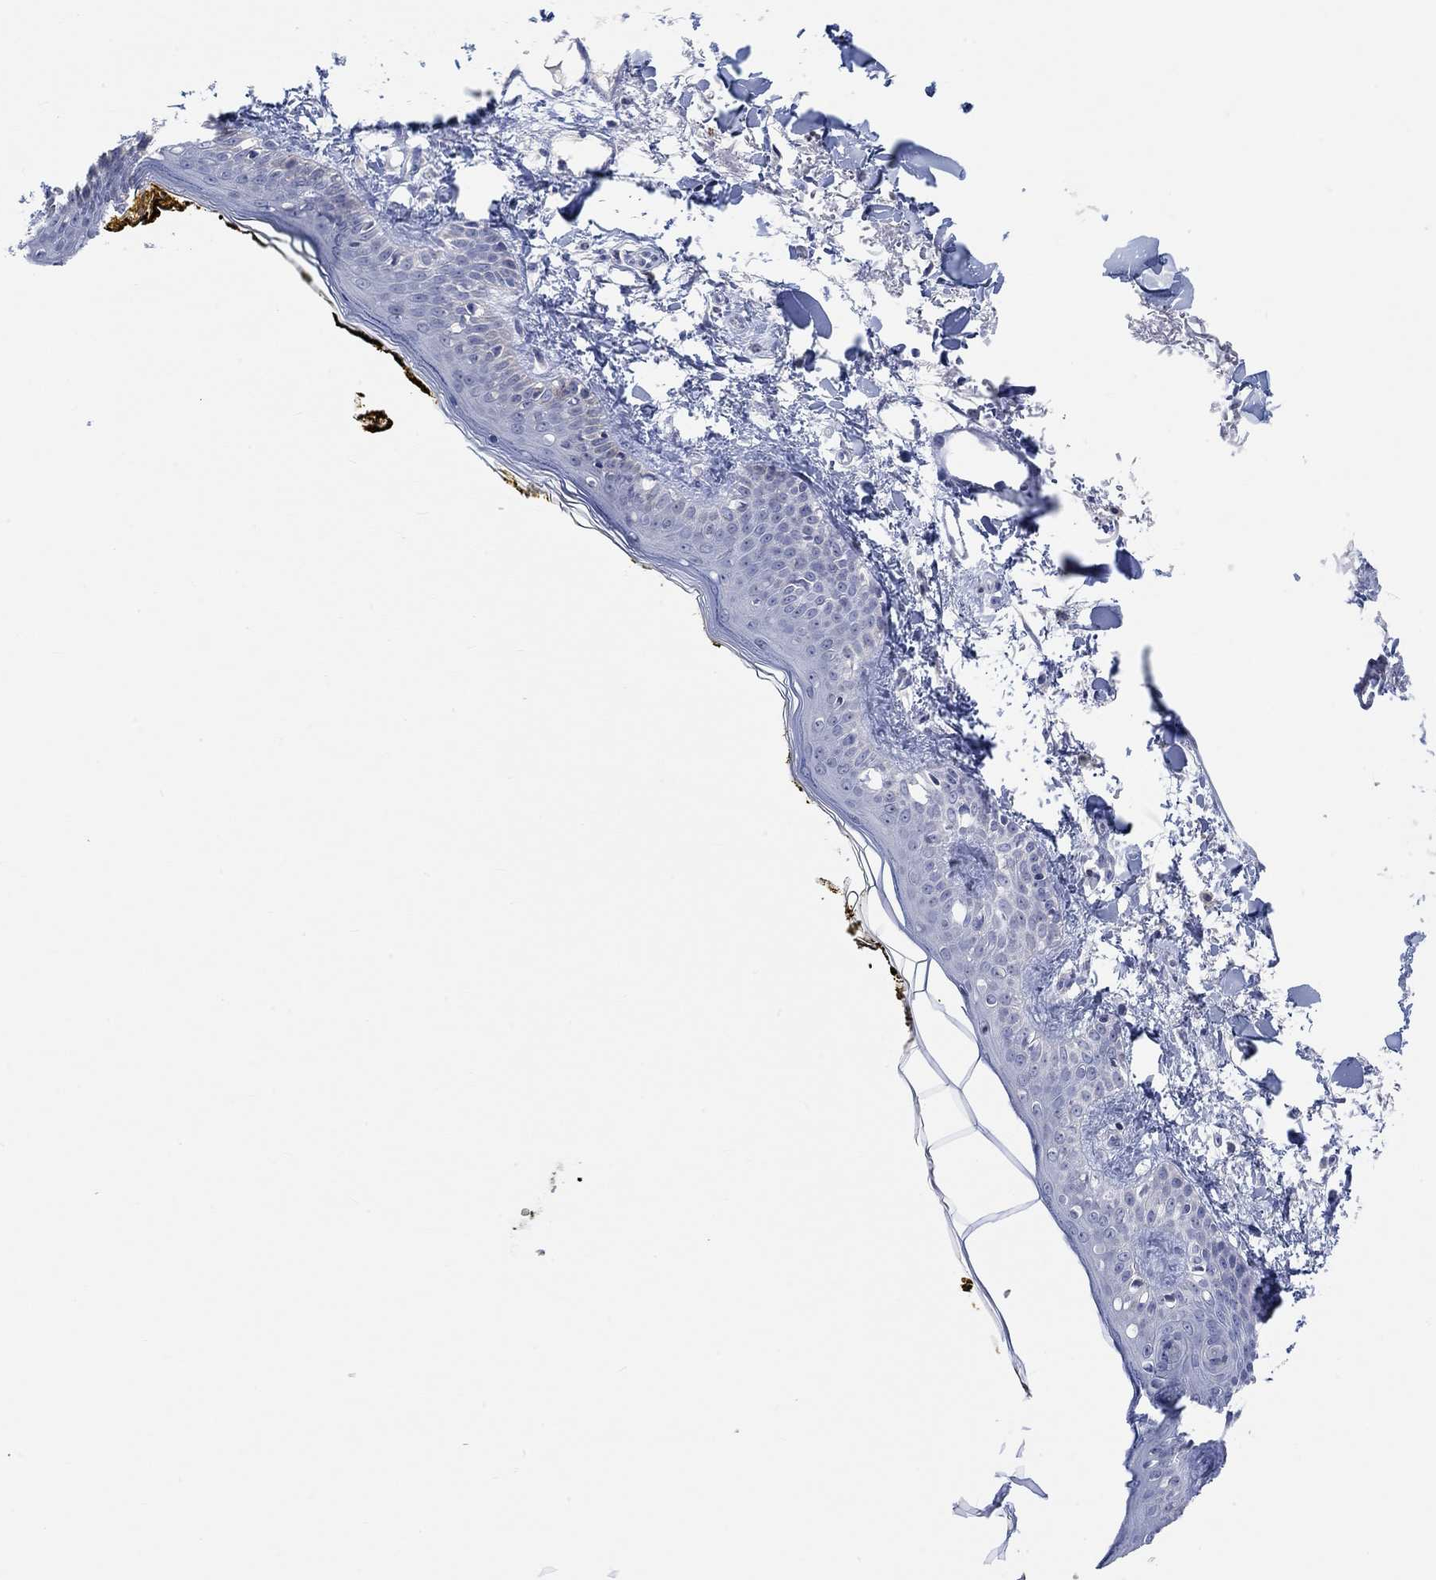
{"staining": {"intensity": "negative", "quantity": "none", "location": "none"}, "tissue": "skin", "cell_type": "Fibroblasts", "image_type": "normal", "snomed": [{"axis": "morphology", "description": "Normal tissue, NOS"}, {"axis": "topography", "description": "Skin"}], "caption": "Immunohistochemistry of benign skin shows no positivity in fibroblasts.", "gene": "ATP6V1E2", "patient": {"sex": "male", "age": 76}}